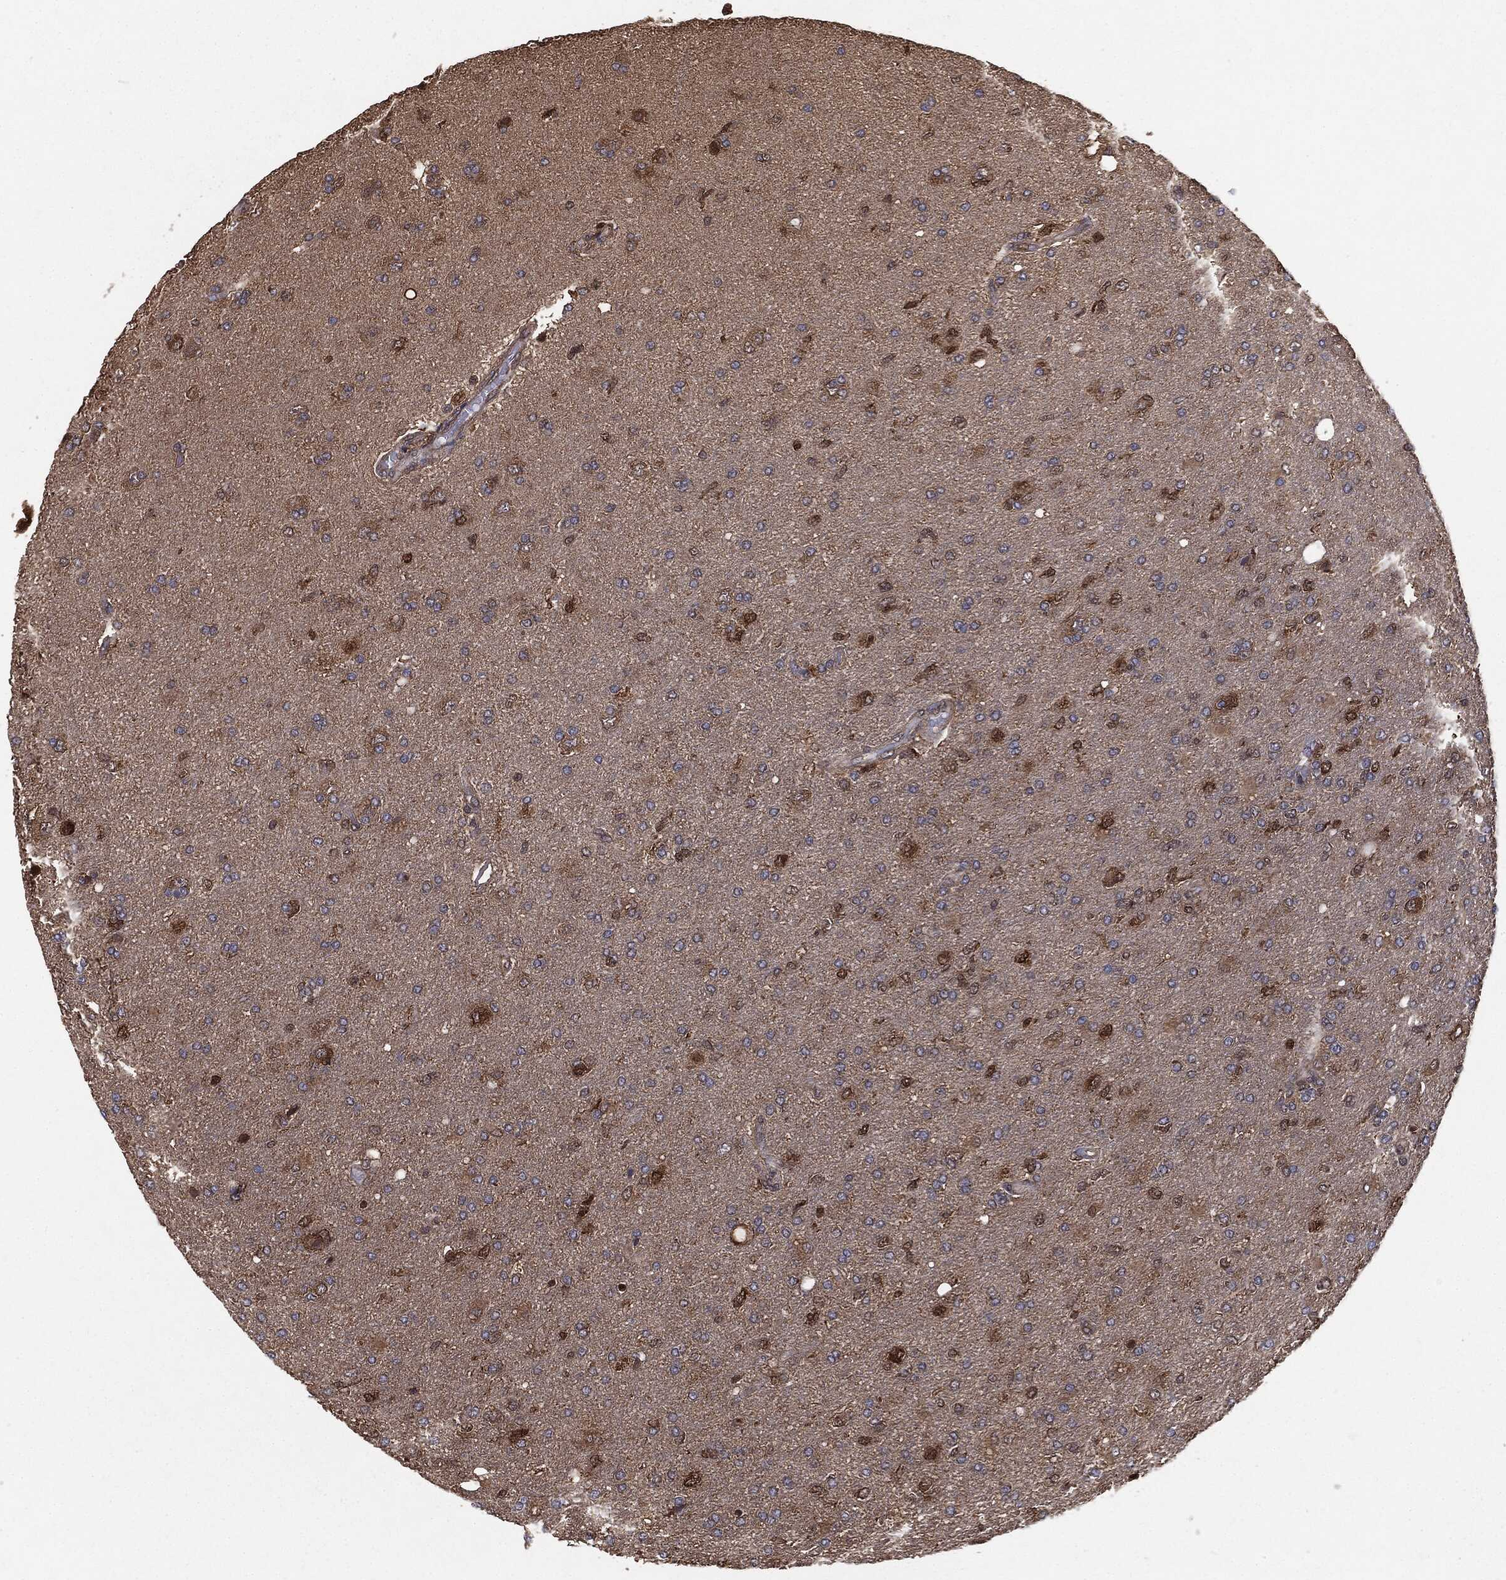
{"staining": {"intensity": "moderate", "quantity": "25%-75%", "location": "cytoplasmic/membranous"}, "tissue": "glioma", "cell_type": "Tumor cells", "image_type": "cancer", "snomed": [{"axis": "morphology", "description": "Glioma, malignant, High grade"}, {"axis": "topography", "description": "Cerebral cortex"}], "caption": "A histopathology image of glioma stained for a protein exhibits moderate cytoplasmic/membranous brown staining in tumor cells. The staining was performed using DAB (3,3'-diaminobenzidine) to visualize the protein expression in brown, while the nuclei were stained in blue with hematoxylin (Magnification: 20x).", "gene": "NME1", "patient": {"sex": "male", "age": 70}}